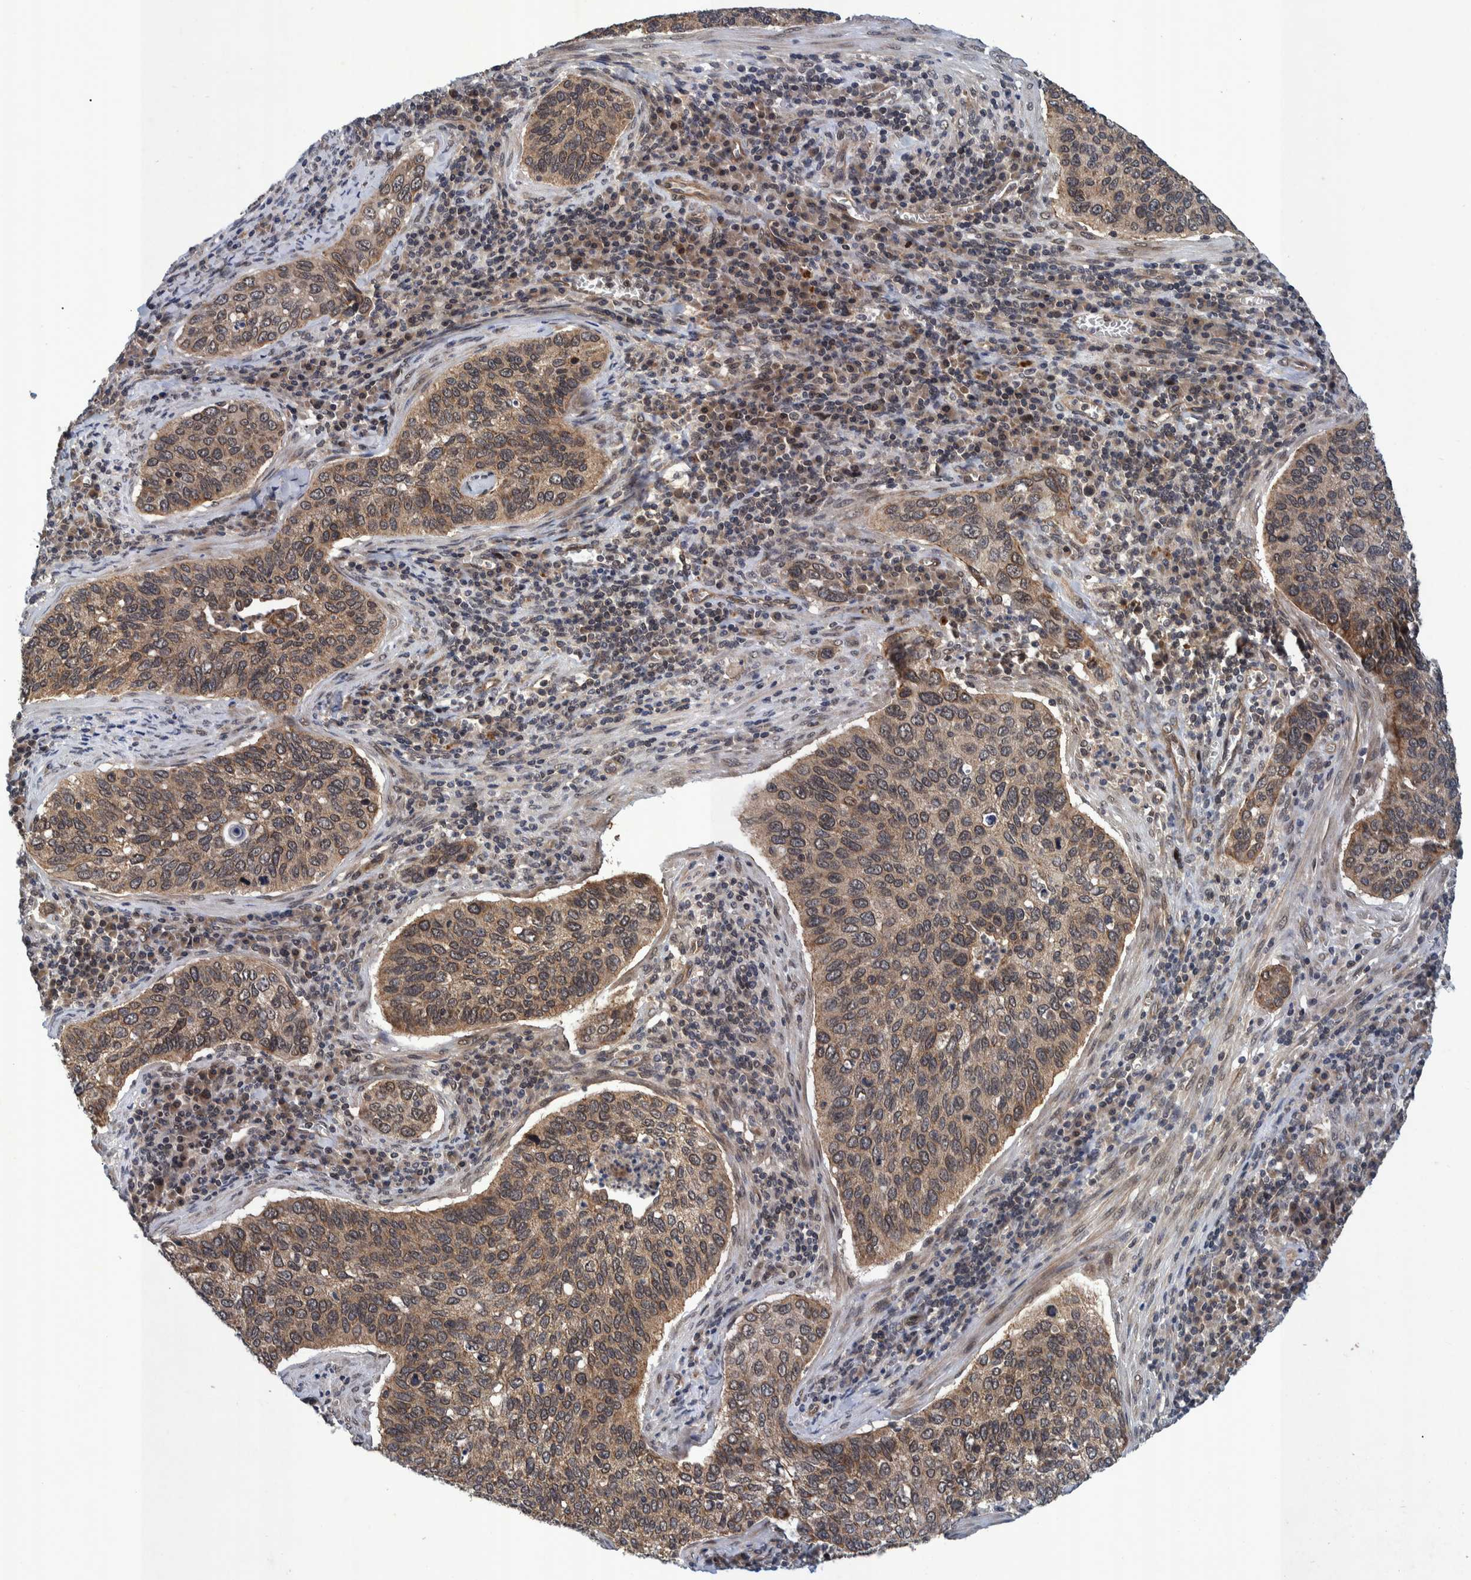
{"staining": {"intensity": "moderate", "quantity": ">75%", "location": "cytoplasmic/membranous"}, "tissue": "cervical cancer", "cell_type": "Tumor cells", "image_type": "cancer", "snomed": [{"axis": "morphology", "description": "Squamous cell carcinoma, NOS"}, {"axis": "topography", "description": "Cervix"}], "caption": "A brown stain labels moderate cytoplasmic/membranous positivity of a protein in human cervical cancer tumor cells. (DAB = brown stain, brightfield microscopy at high magnification).", "gene": "MRPS7", "patient": {"sex": "female", "age": 53}}